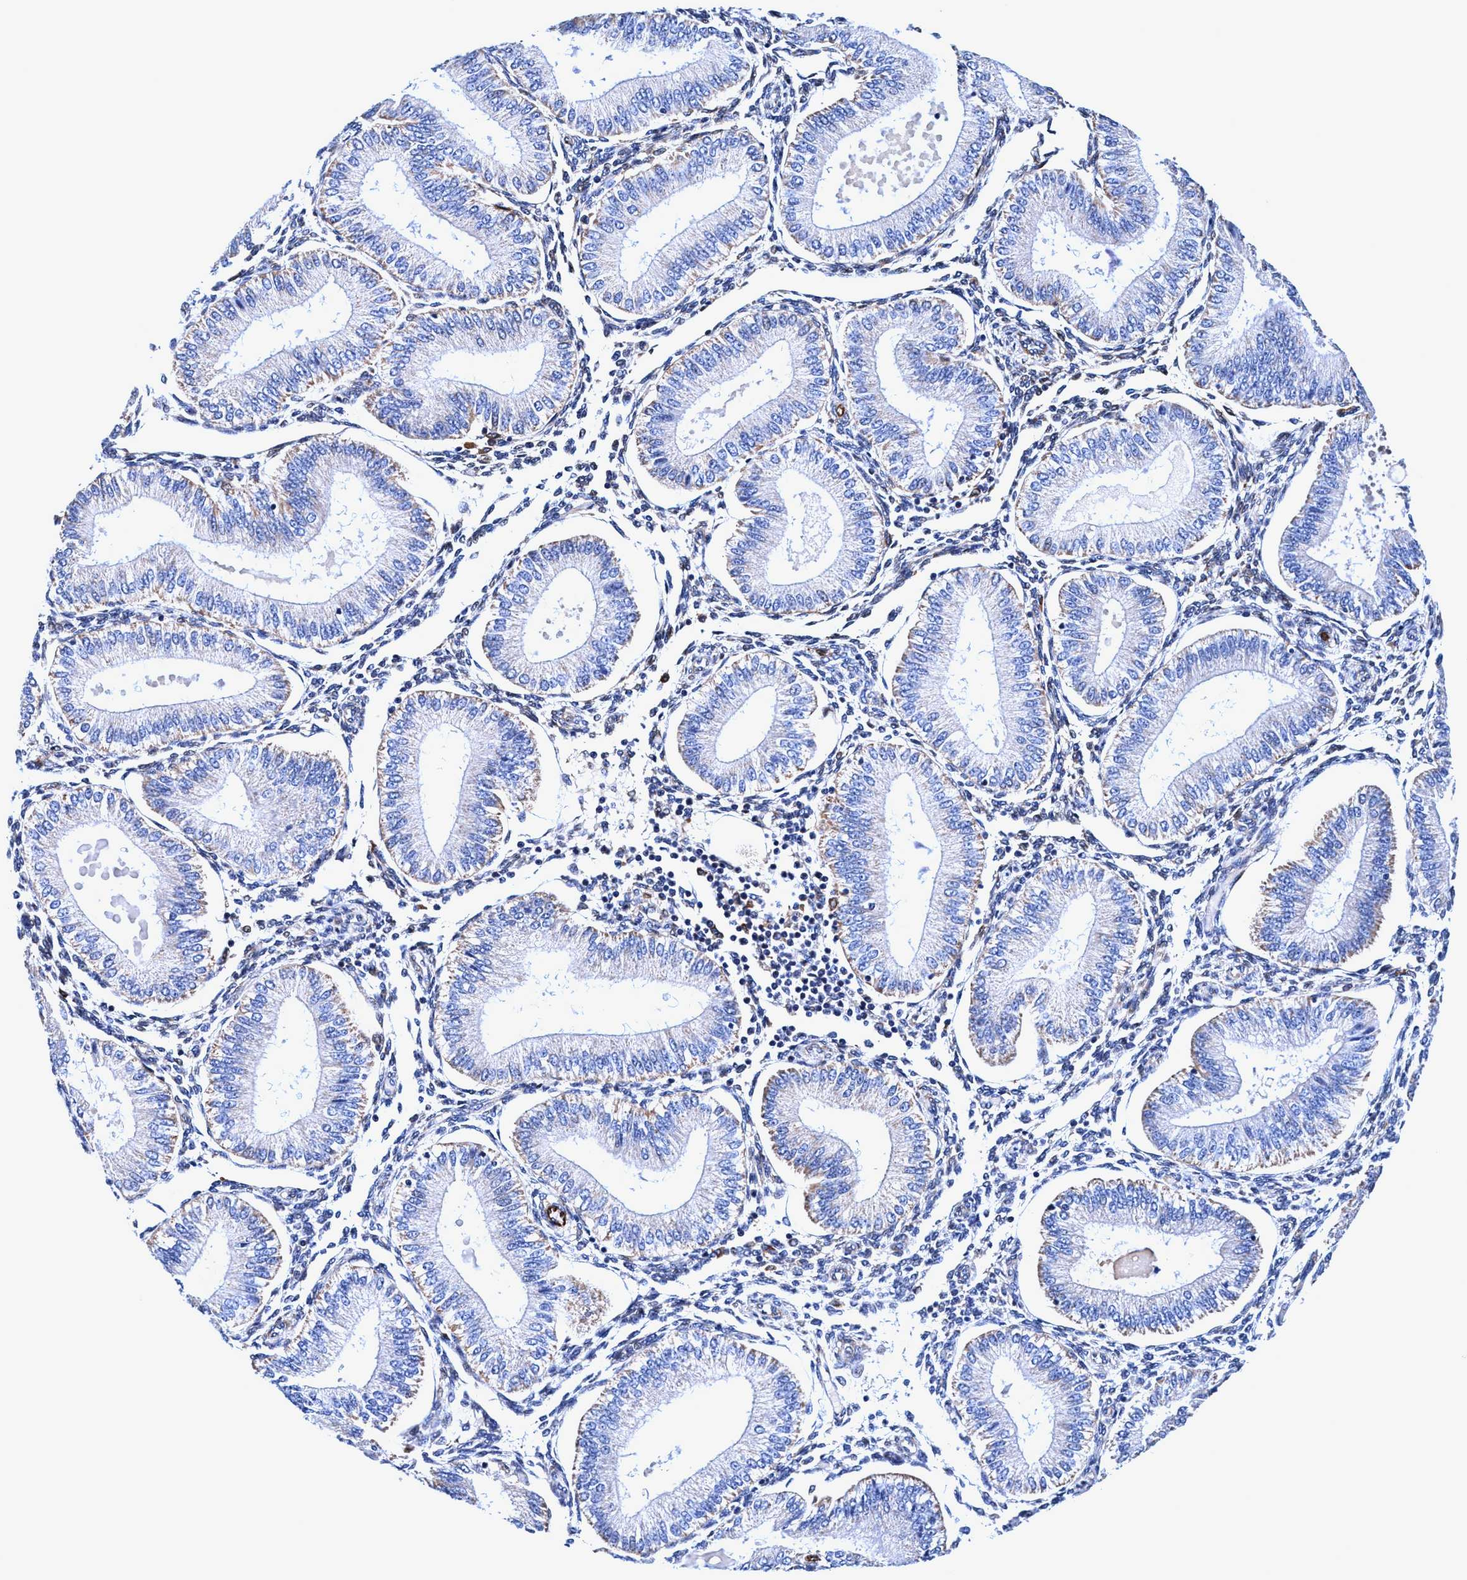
{"staining": {"intensity": "negative", "quantity": "none", "location": "none"}, "tissue": "endometrium", "cell_type": "Cells in endometrial stroma", "image_type": "normal", "snomed": [{"axis": "morphology", "description": "Normal tissue, NOS"}, {"axis": "topography", "description": "Endometrium"}], "caption": "An immunohistochemistry (IHC) photomicrograph of normal endometrium is shown. There is no staining in cells in endometrial stroma of endometrium. (Immunohistochemistry (ihc), brightfield microscopy, high magnification).", "gene": "UBALD2", "patient": {"sex": "female", "age": 39}}